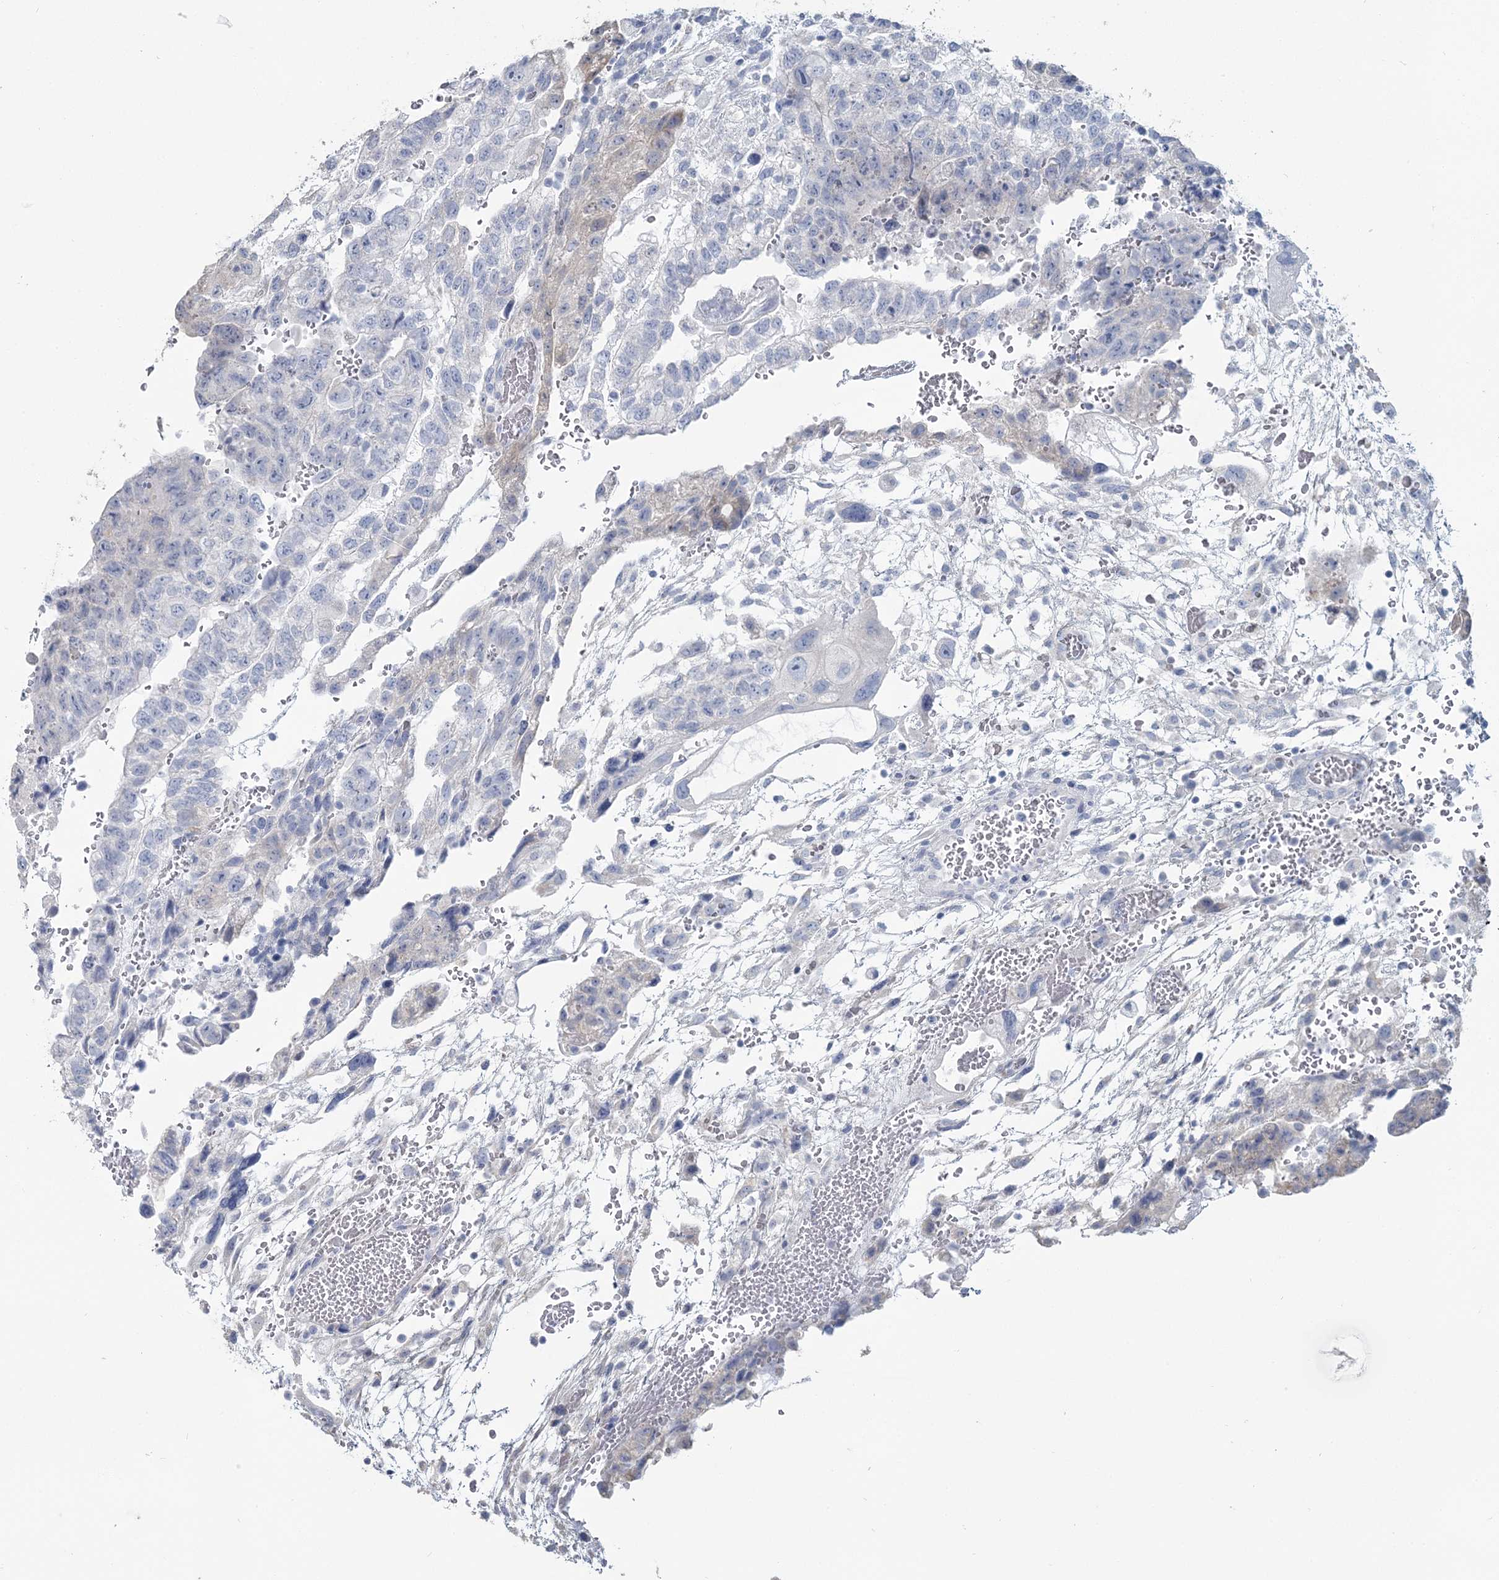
{"staining": {"intensity": "negative", "quantity": "none", "location": "none"}, "tissue": "testis cancer", "cell_type": "Tumor cells", "image_type": "cancer", "snomed": [{"axis": "morphology", "description": "Carcinoma, Embryonal, NOS"}, {"axis": "topography", "description": "Testis"}], "caption": "The histopathology image shows no significant expression in tumor cells of embryonal carcinoma (testis).", "gene": "CMBL", "patient": {"sex": "male", "age": 36}}